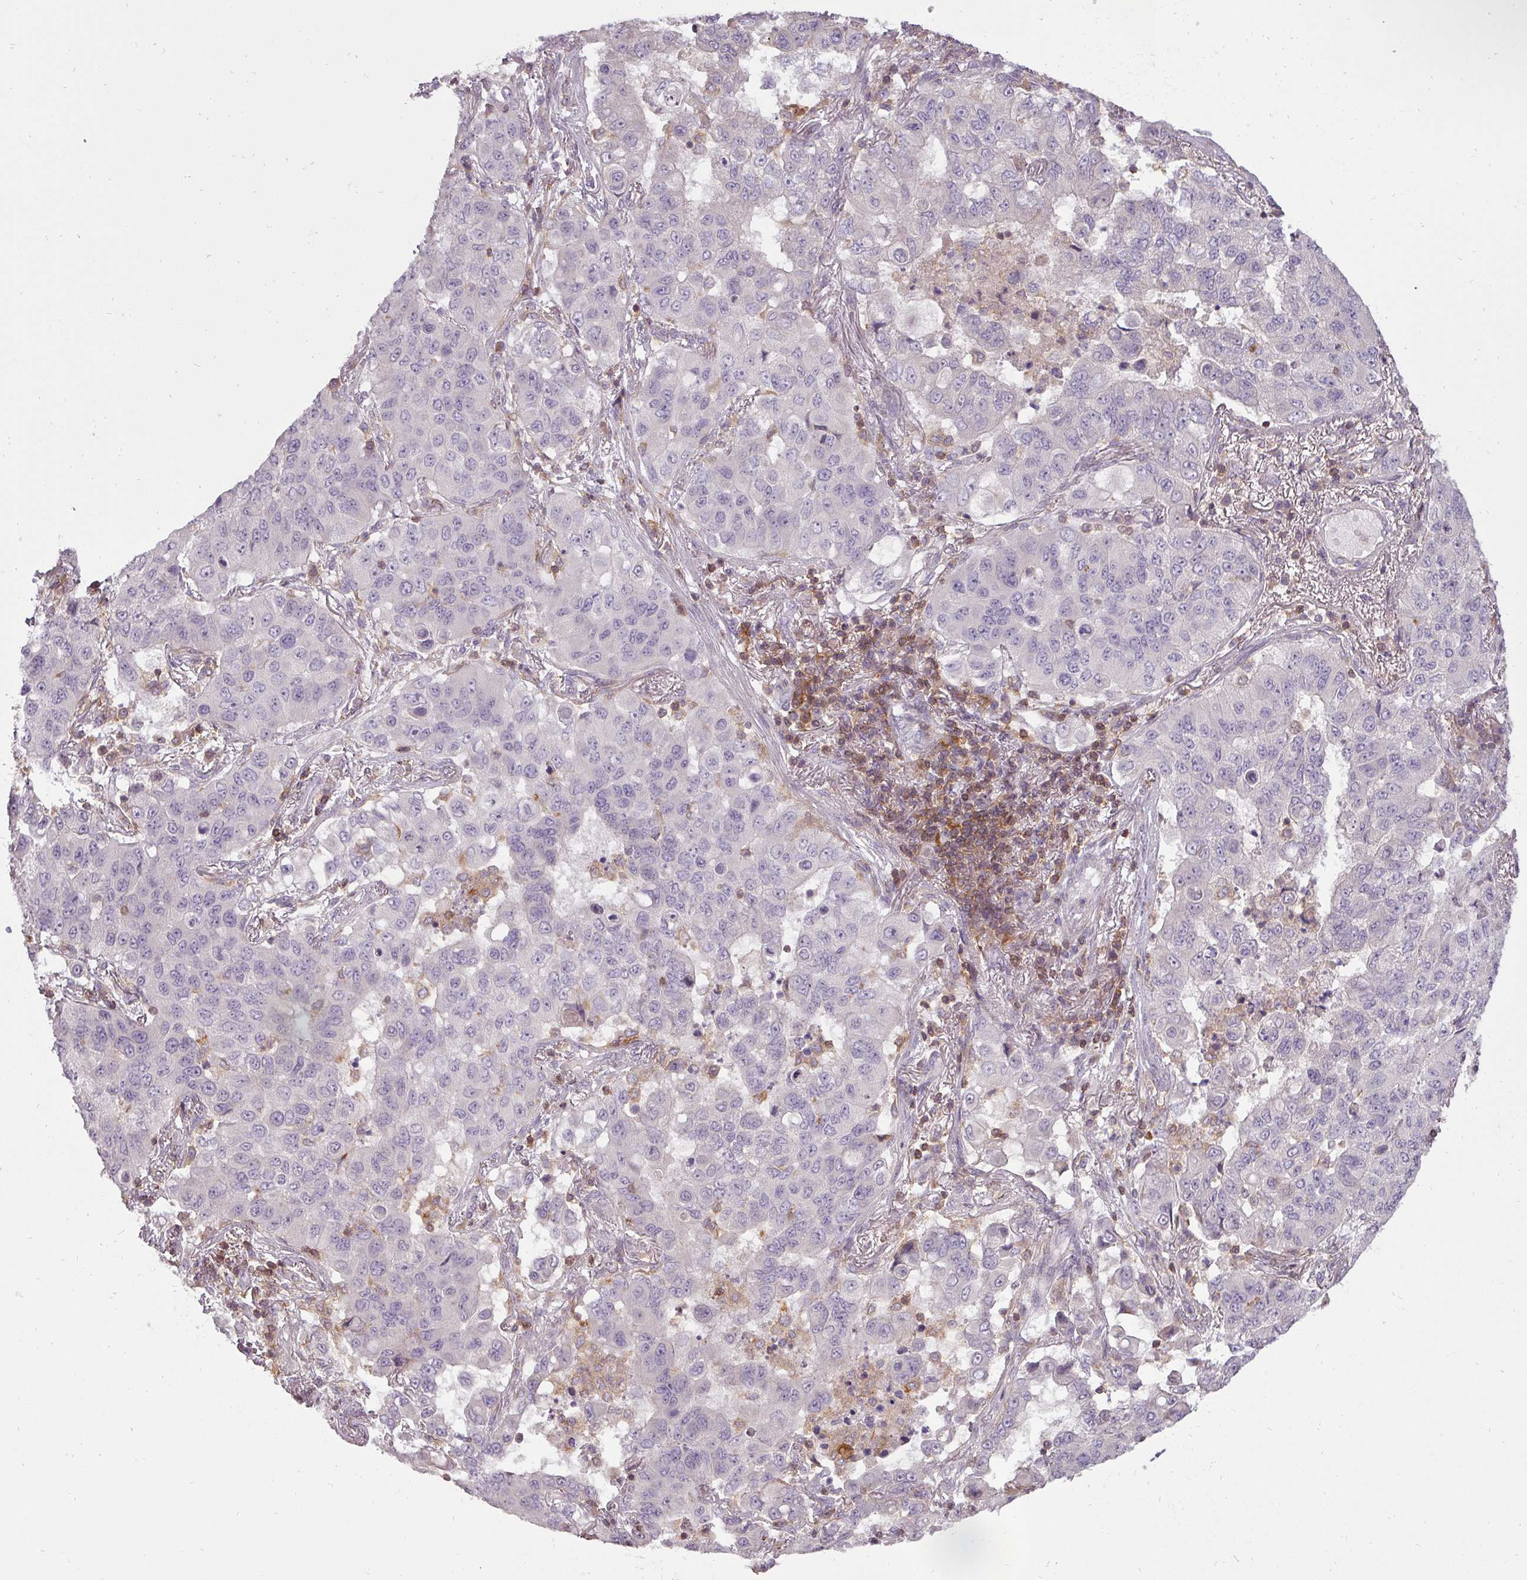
{"staining": {"intensity": "negative", "quantity": "none", "location": "none"}, "tissue": "lung cancer", "cell_type": "Tumor cells", "image_type": "cancer", "snomed": [{"axis": "morphology", "description": "Squamous cell carcinoma, NOS"}, {"axis": "topography", "description": "Lung"}], "caption": "A photomicrograph of human lung squamous cell carcinoma is negative for staining in tumor cells. (DAB immunohistochemistry (IHC) visualized using brightfield microscopy, high magnification).", "gene": "STK4", "patient": {"sex": "male", "age": 74}}